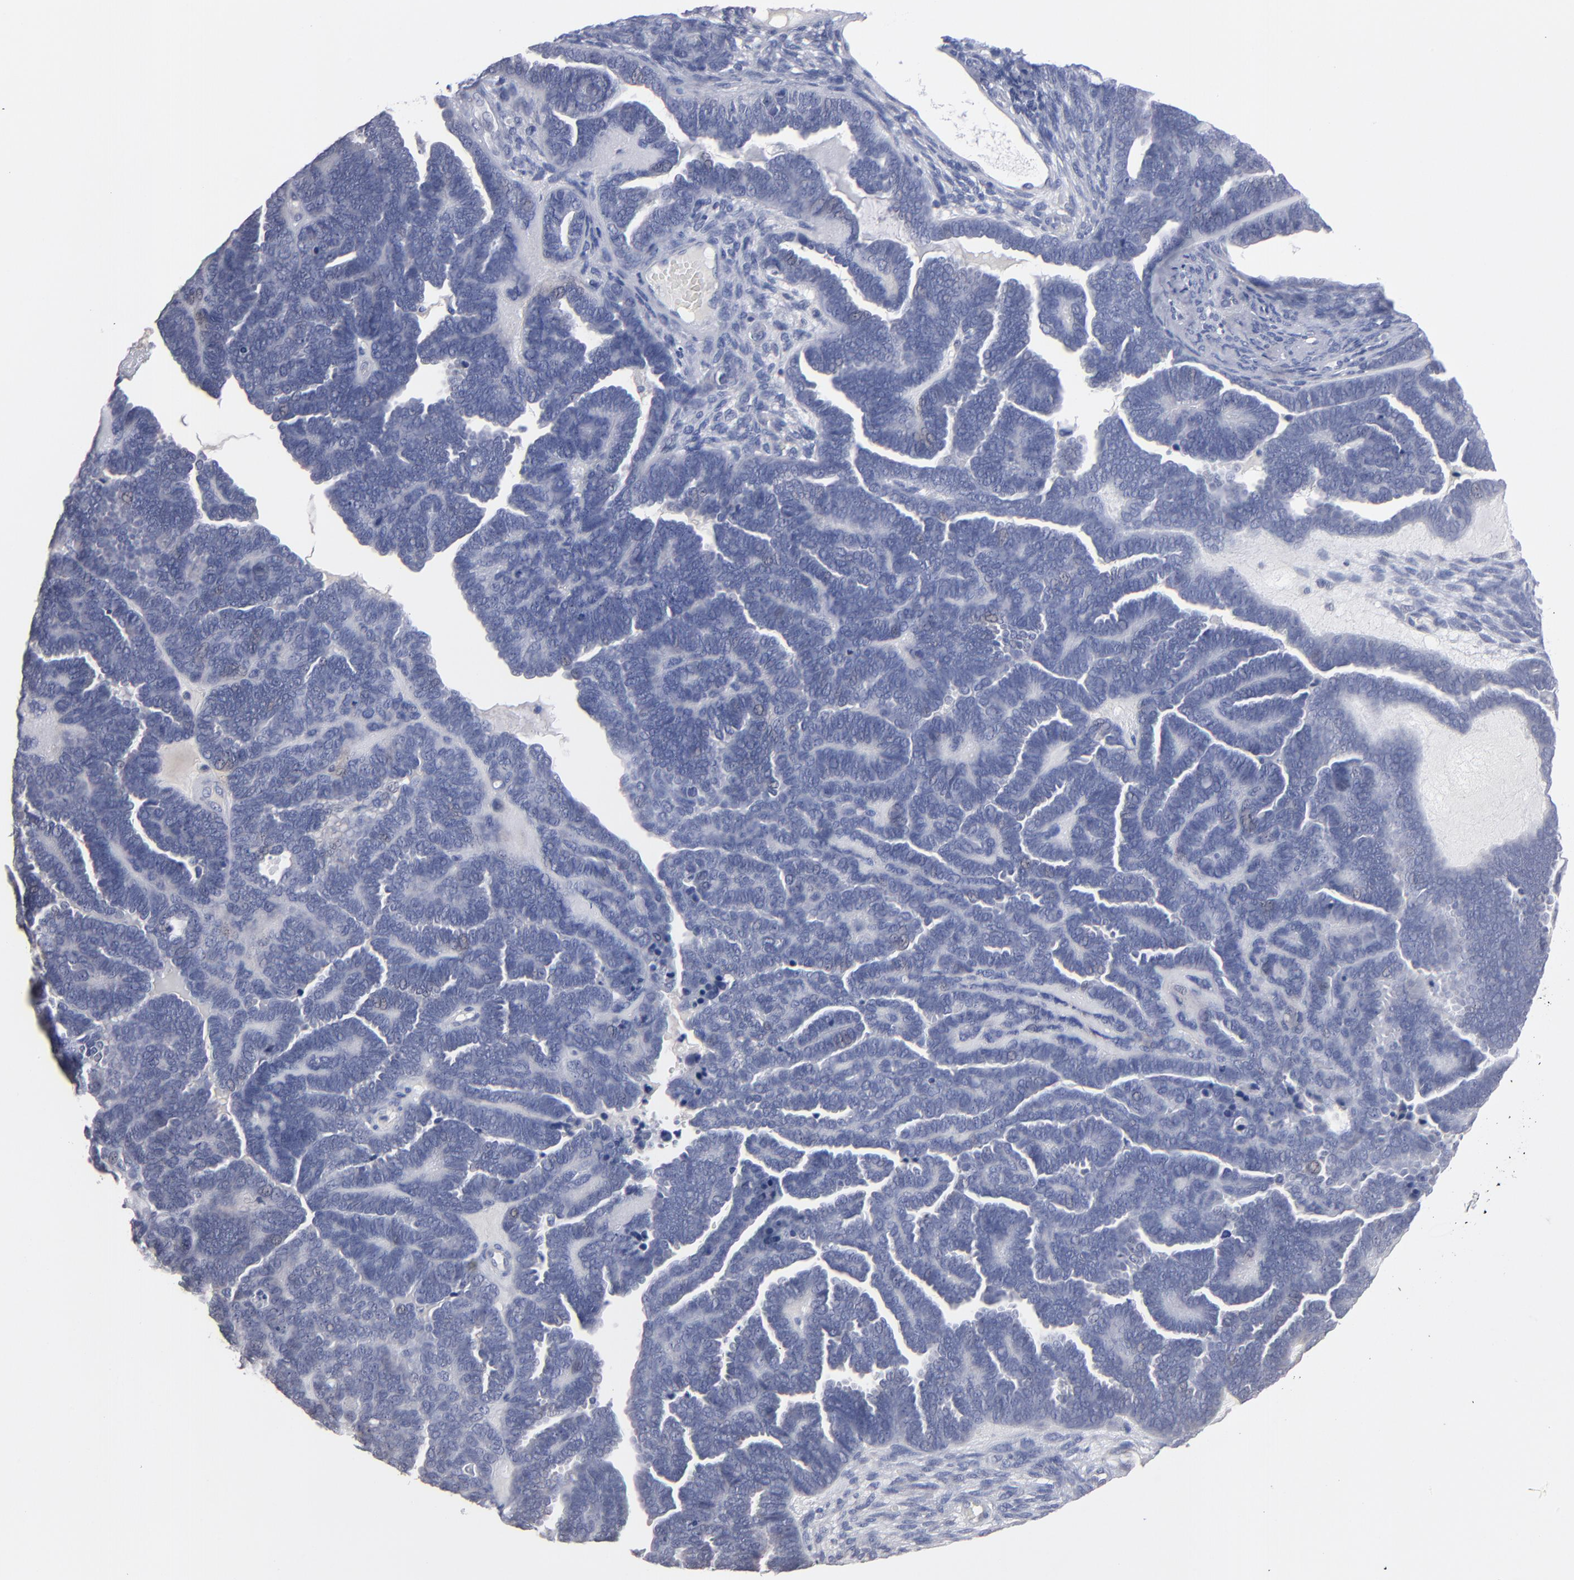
{"staining": {"intensity": "negative", "quantity": "none", "location": "none"}, "tissue": "endometrial cancer", "cell_type": "Tumor cells", "image_type": "cancer", "snomed": [{"axis": "morphology", "description": "Neoplasm, malignant, NOS"}, {"axis": "topography", "description": "Endometrium"}], "caption": "Tumor cells are negative for protein expression in human endometrial neoplasm (malignant).", "gene": "RPH3A", "patient": {"sex": "female", "age": 74}}